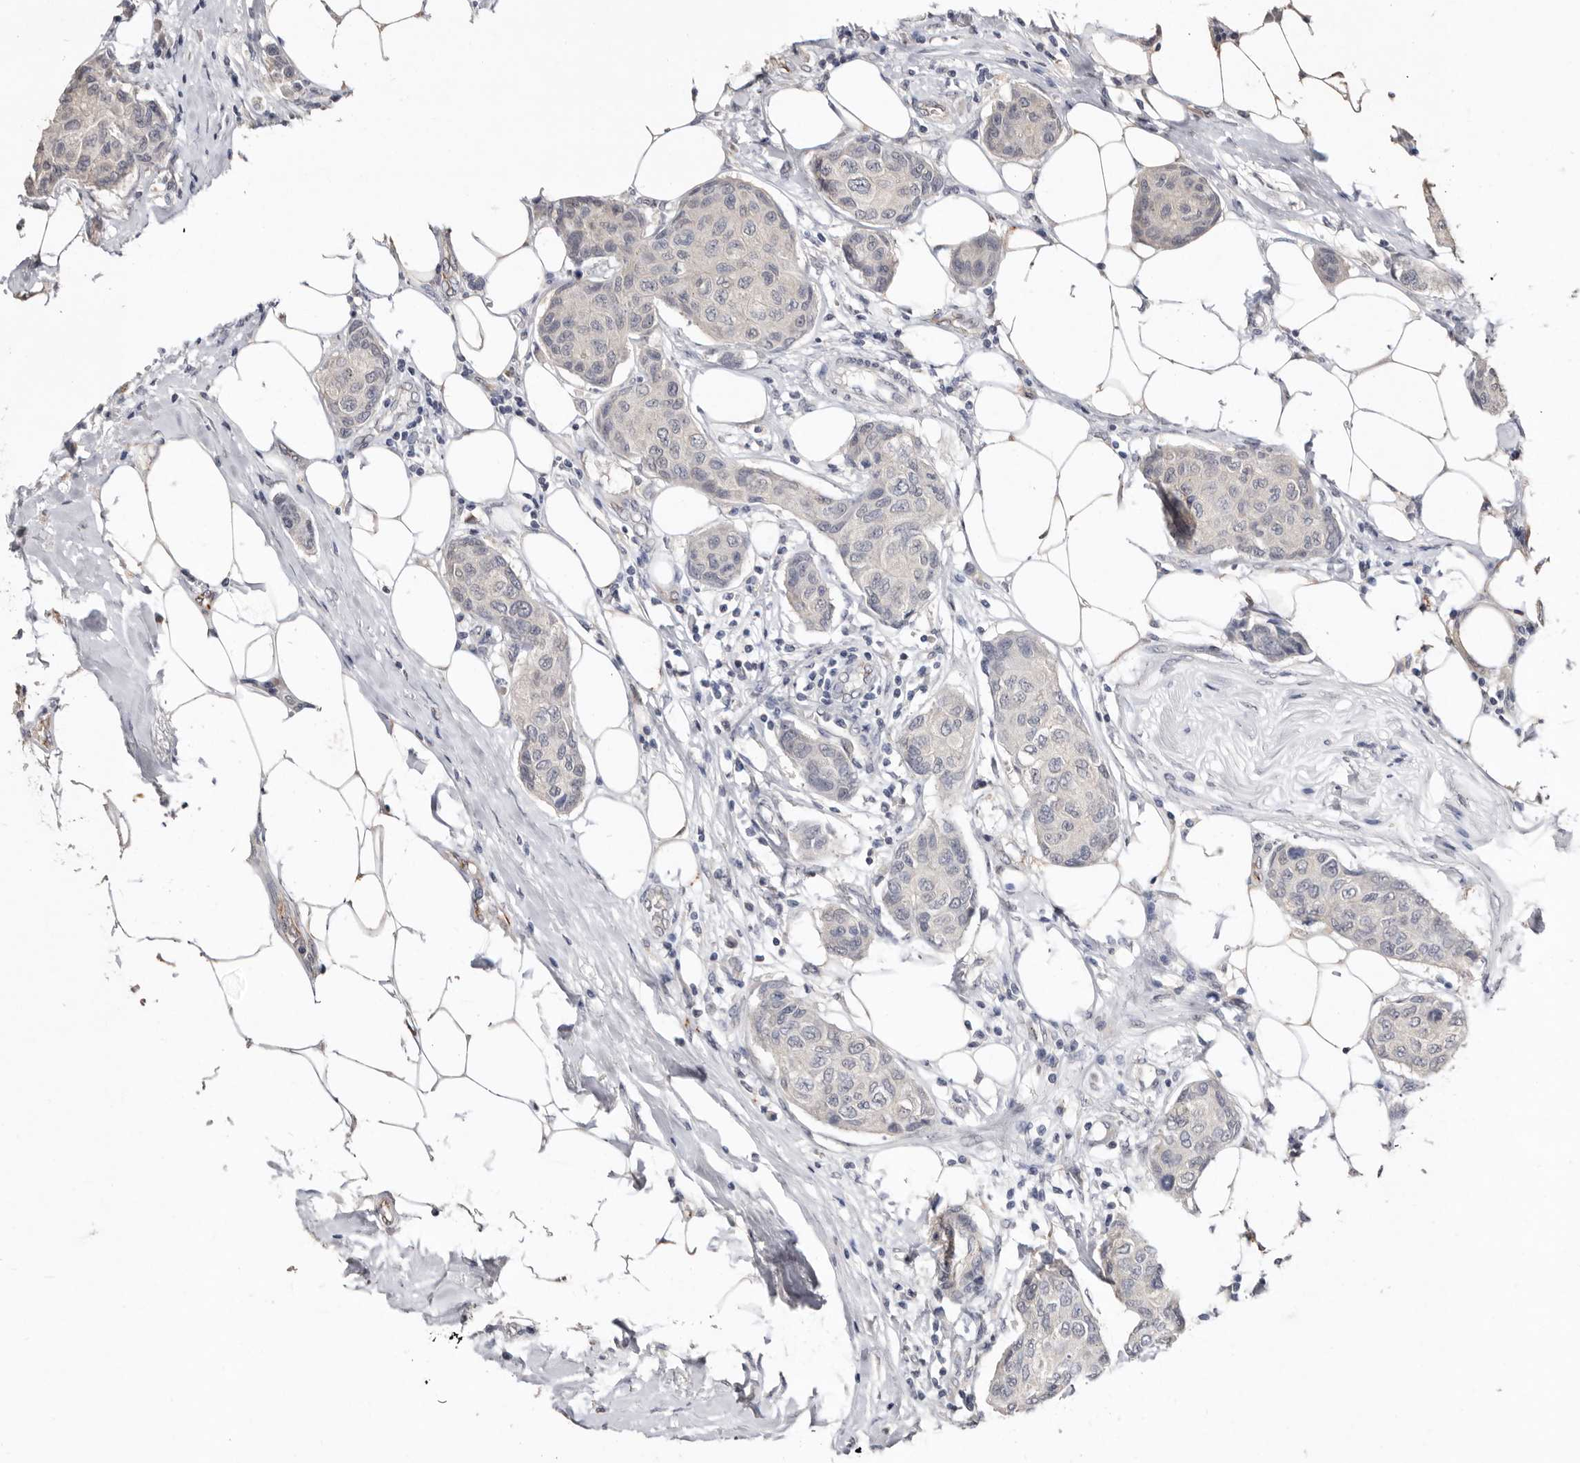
{"staining": {"intensity": "negative", "quantity": "none", "location": "none"}, "tissue": "breast cancer", "cell_type": "Tumor cells", "image_type": "cancer", "snomed": [{"axis": "morphology", "description": "Duct carcinoma"}, {"axis": "topography", "description": "Breast"}], "caption": "Tumor cells are negative for protein expression in human breast intraductal carcinoma. (DAB (3,3'-diaminobenzidine) immunohistochemistry (IHC) visualized using brightfield microscopy, high magnification).", "gene": "SULT1E1", "patient": {"sex": "female", "age": 80}}